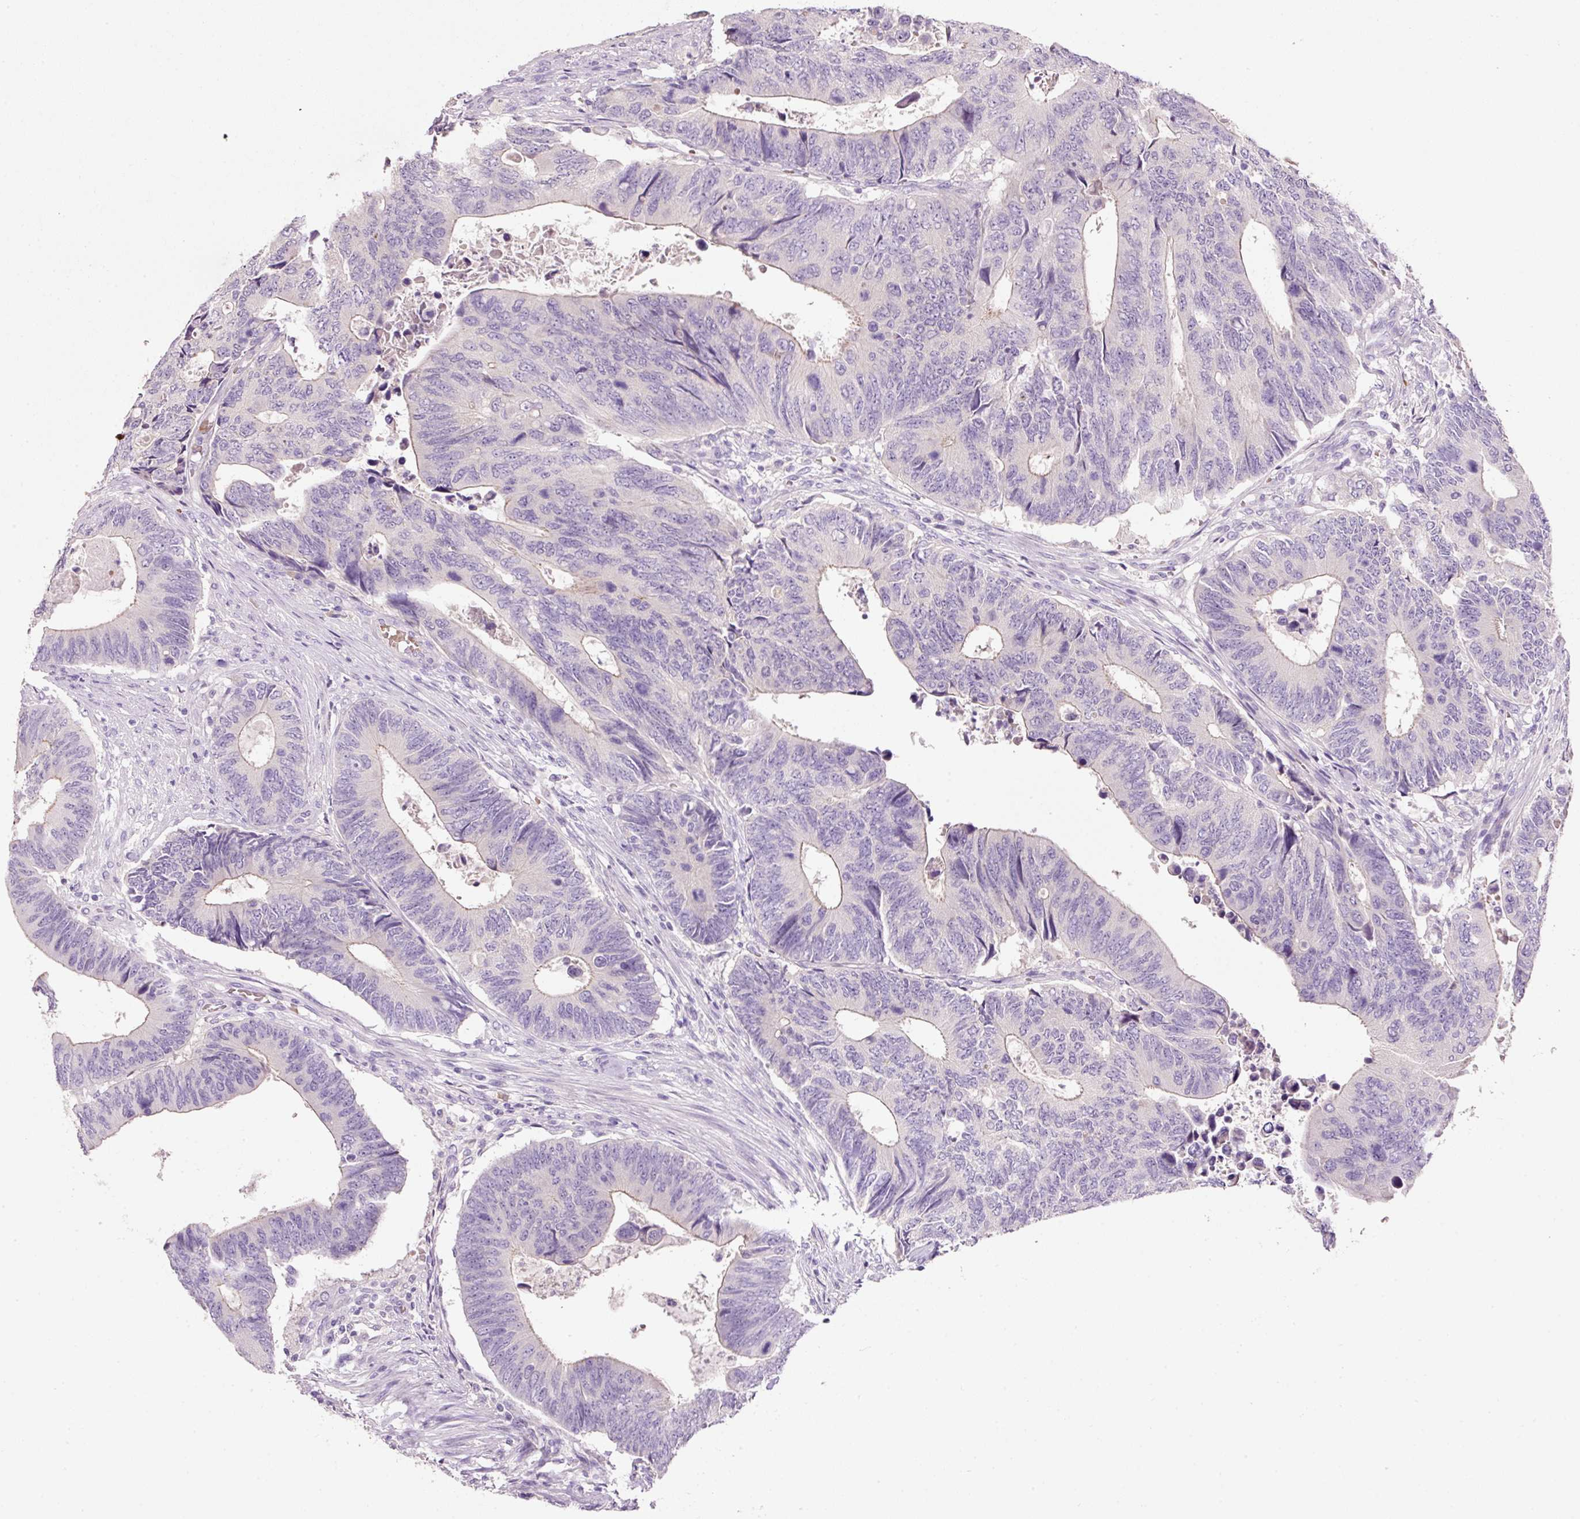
{"staining": {"intensity": "negative", "quantity": "none", "location": "none"}, "tissue": "colorectal cancer", "cell_type": "Tumor cells", "image_type": "cancer", "snomed": [{"axis": "morphology", "description": "Adenocarcinoma, NOS"}, {"axis": "topography", "description": "Colon"}], "caption": "Immunohistochemical staining of human colorectal adenocarcinoma shows no significant expression in tumor cells.", "gene": "TENT5C", "patient": {"sex": "male", "age": 87}}